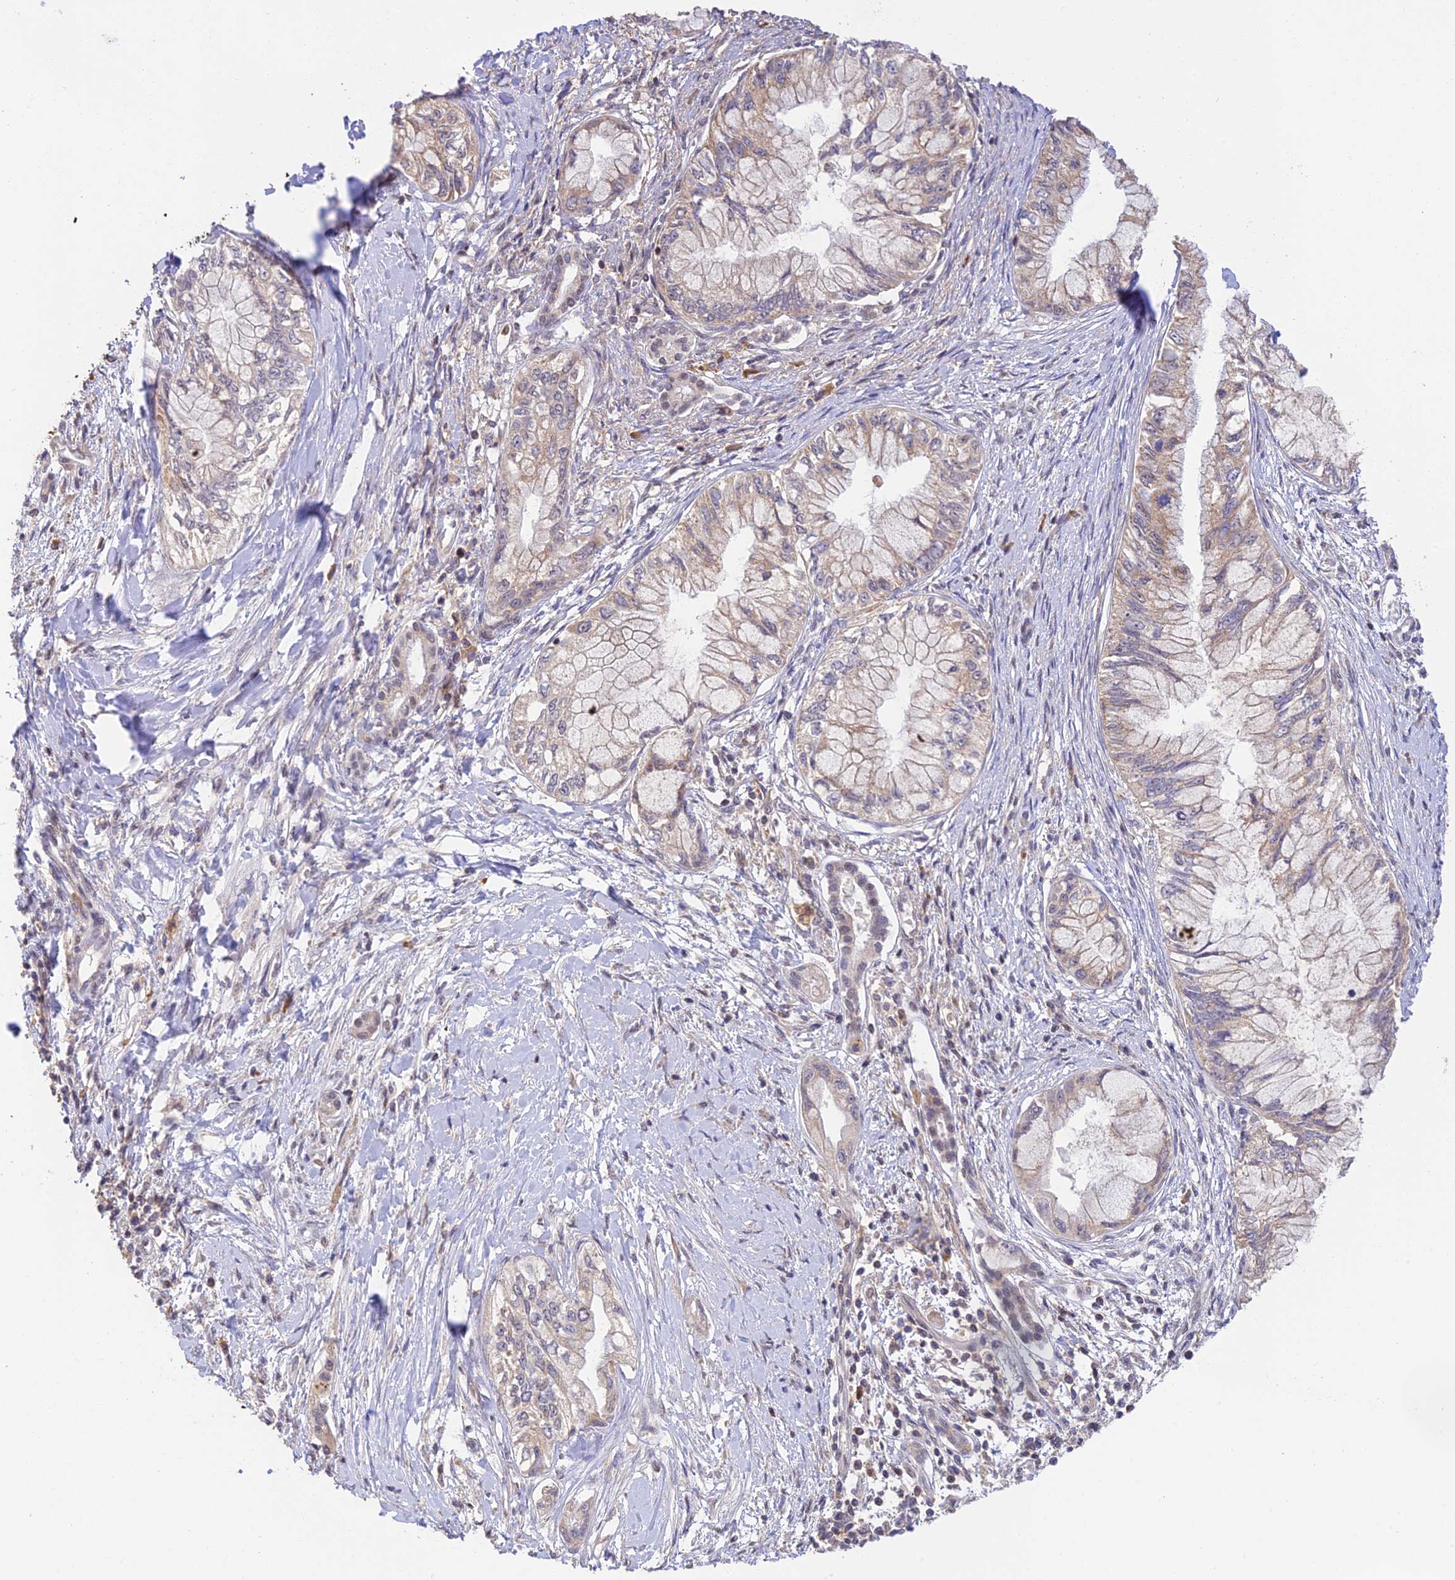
{"staining": {"intensity": "weak", "quantity": "<25%", "location": "cytoplasmic/membranous"}, "tissue": "pancreatic cancer", "cell_type": "Tumor cells", "image_type": "cancer", "snomed": [{"axis": "morphology", "description": "Adenocarcinoma, NOS"}, {"axis": "topography", "description": "Pancreas"}], "caption": "Tumor cells are negative for brown protein staining in pancreatic adenocarcinoma.", "gene": "PEX16", "patient": {"sex": "male", "age": 48}}